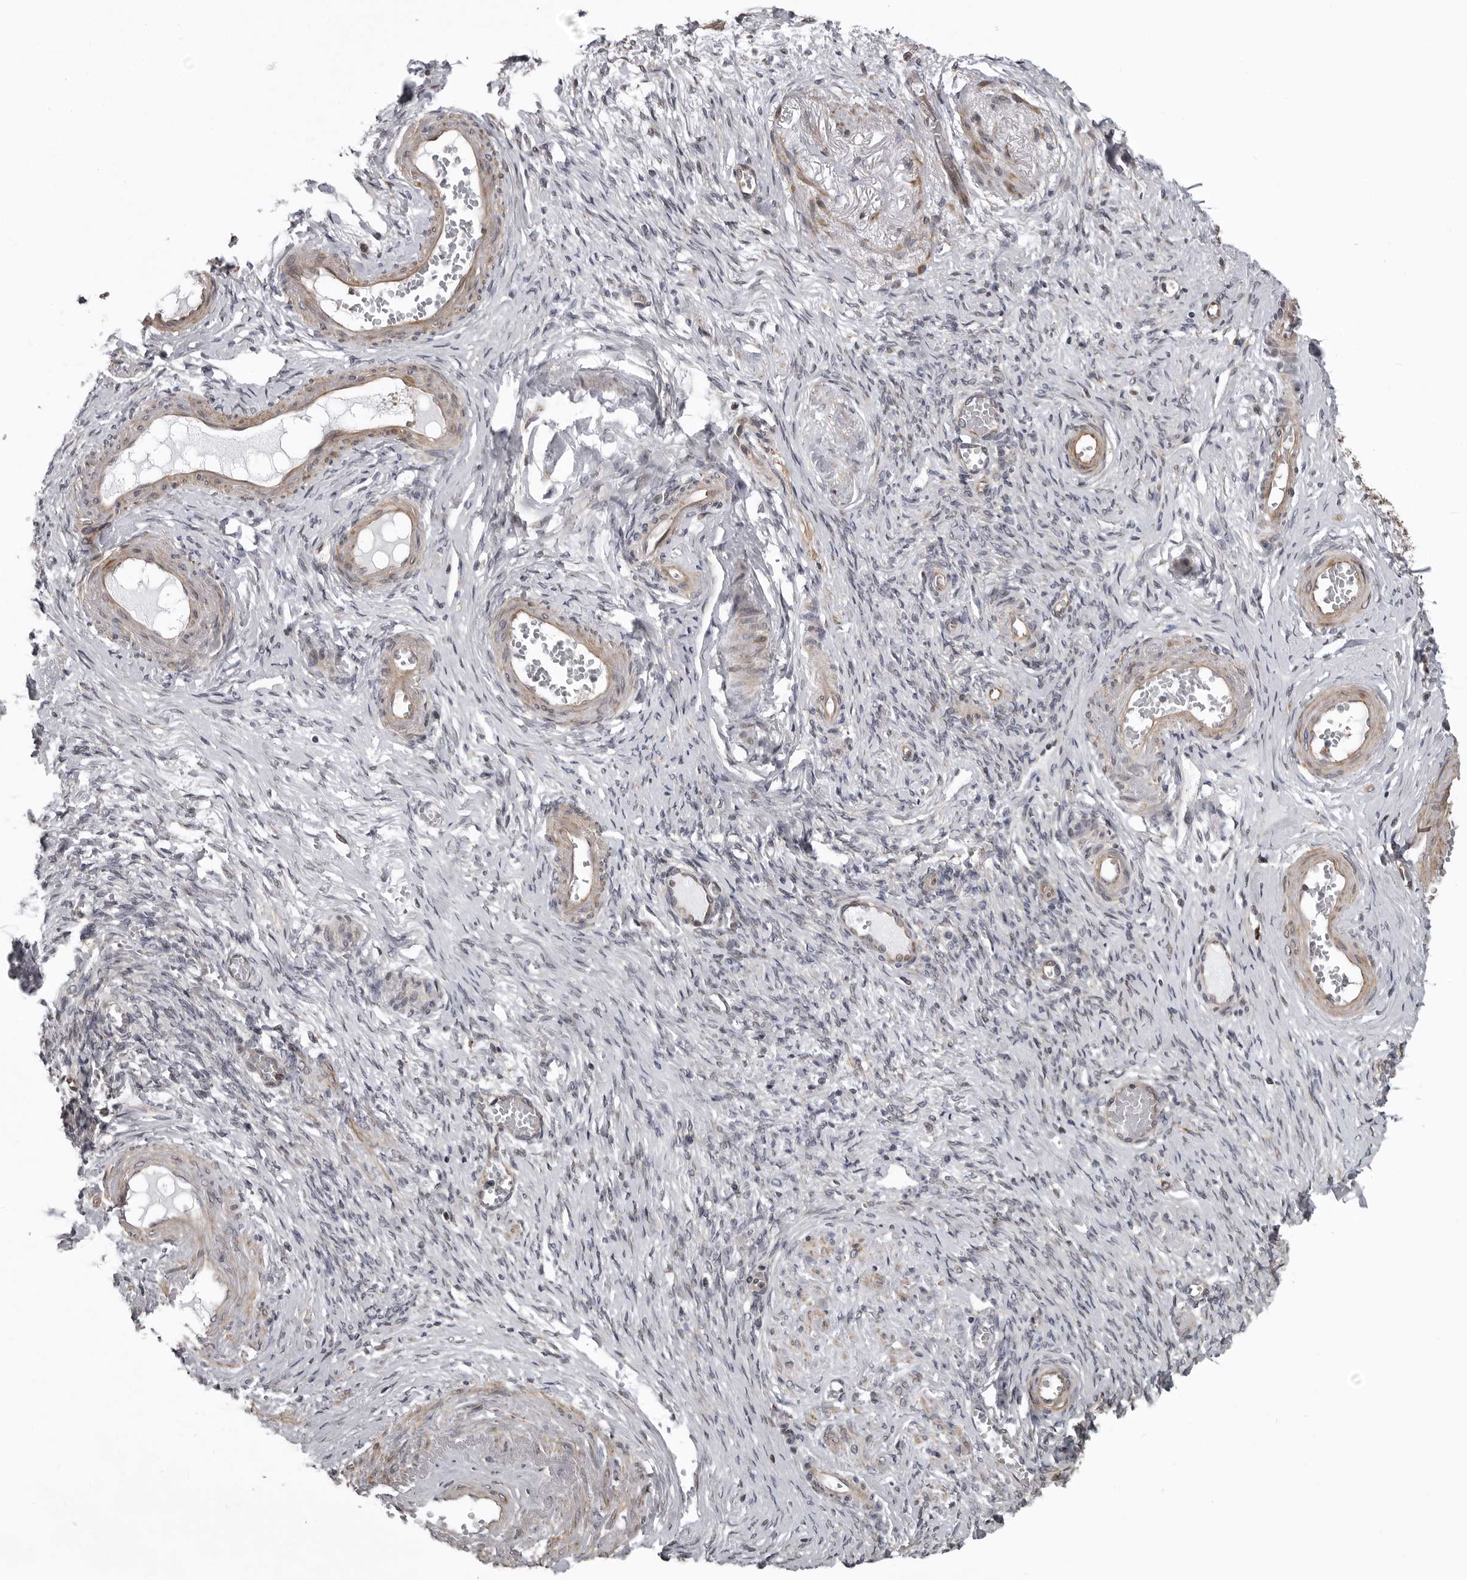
{"staining": {"intensity": "moderate", "quantity": "25%-75%", "location": "cytoplasmic/membranous"}, "tissue": "adipose tissue", "cell_type": "Adipocytes", "image_type": "normal", "snomed": [{"axis": "morphology", "description": "Normal tissue, NOS"}, {"axis": "topography", "description": "Vascular tissue"}, {"axis": "topography", "description": "Fallopian tube"}, {"axis": "topography", "description": "Ovary"}], "caption": "The image exhibits staining of normal adipose tissue, revealing moderate cytoplasmic/membranous protein expression (brown color) within adipocytes.", "gene": "ZNRF1", "patient": {"sex": "female", "age": 67}}